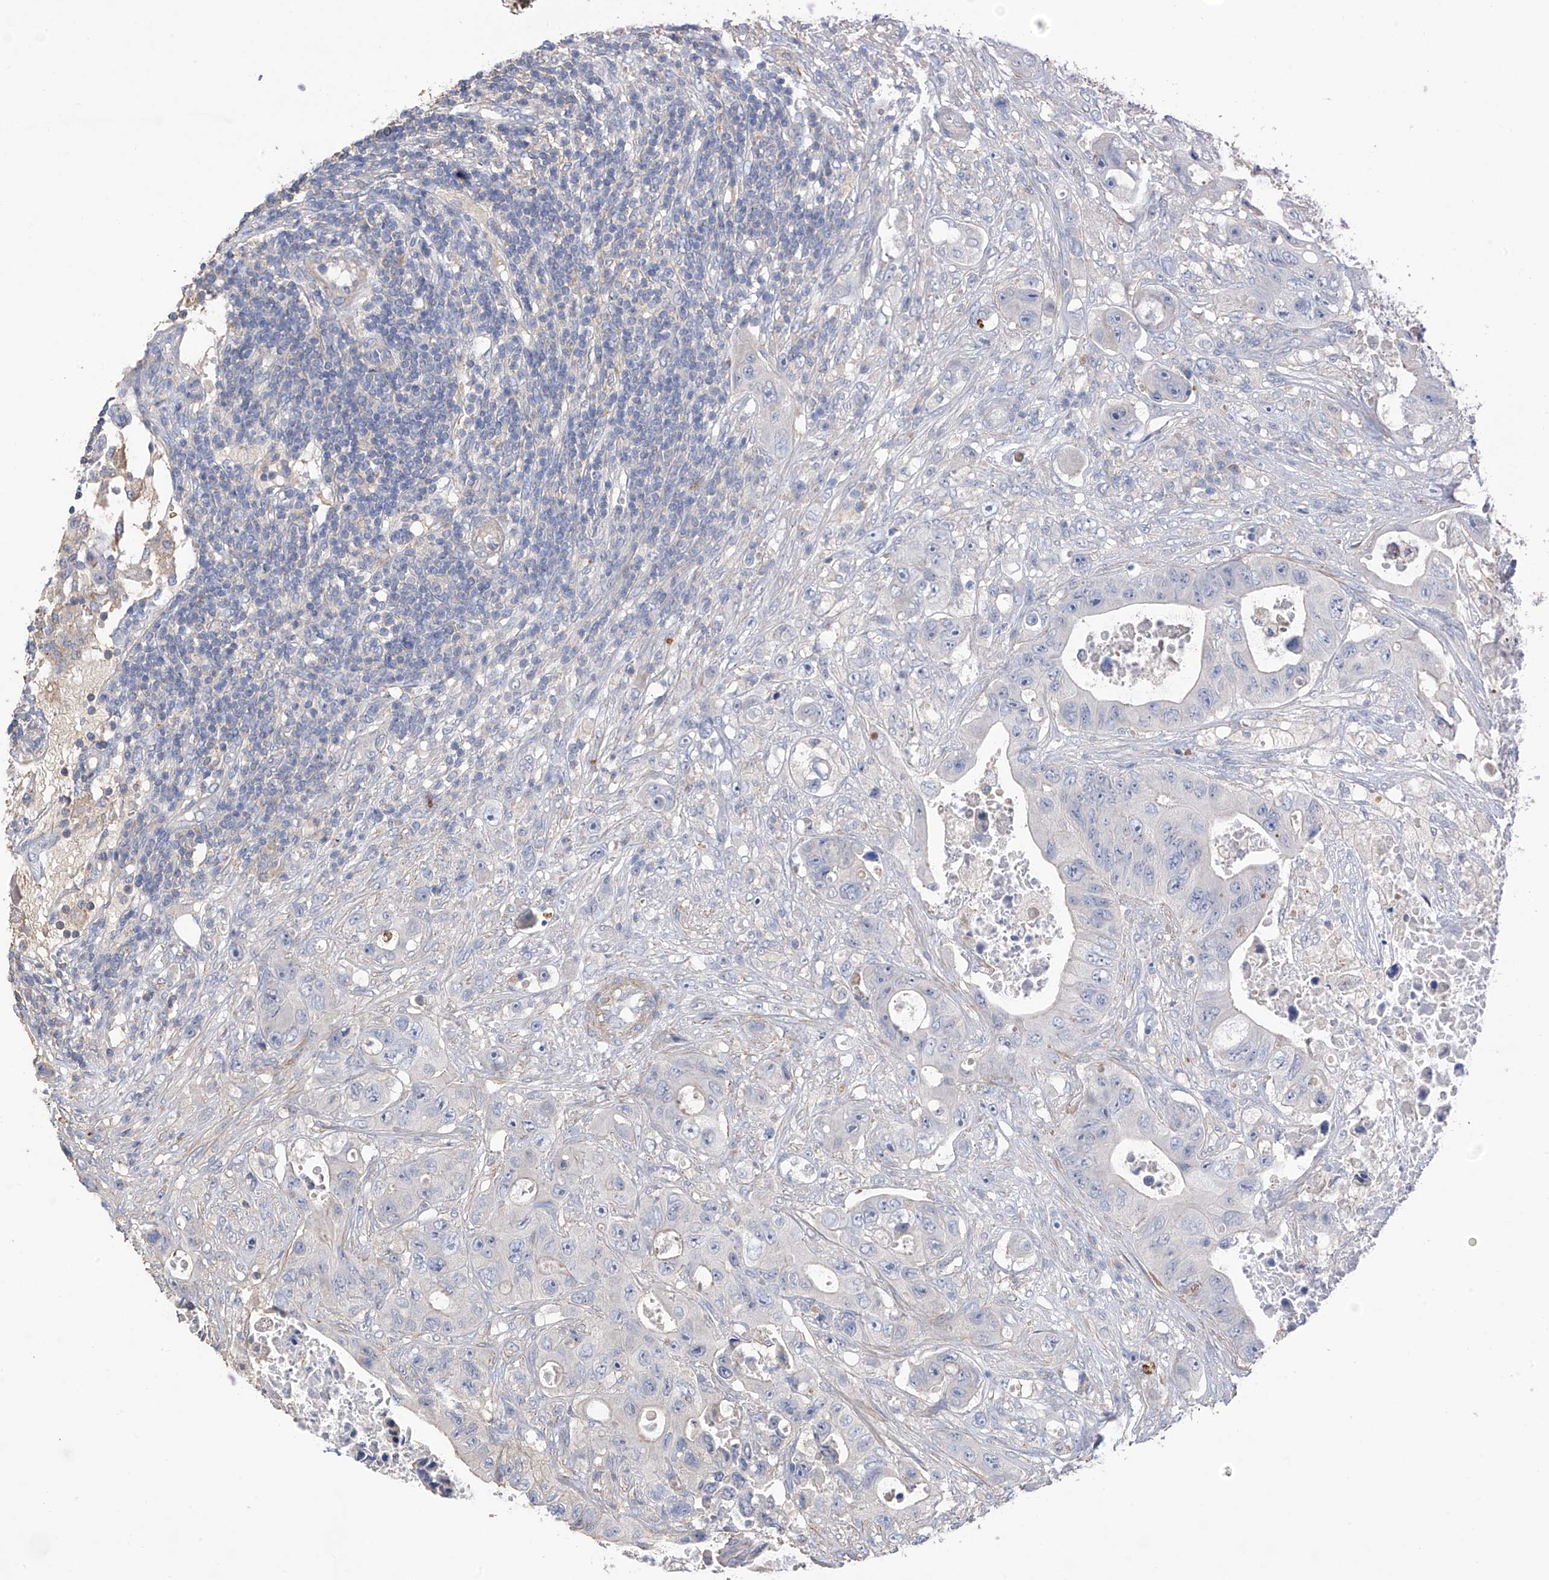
{"staining": {"intensity": "negative", "quantity": "none", "location": "none"}, "tissue": "colorectal cancer", "cell_type": "Tumor cells", "image_type": "cancer", "snomed": [{"axis": "morphology", "description": "Adenocarcinoma, NOS"}, {"axis": "topography", "description": "Colon"}], "caption": "This is a micrograph of IHC staining of adenocarcinoma (colorectal), which shows no positivity in tumor cells.", "gene": "SLFN14", "patient": {"sex": "female", "age": 46}}